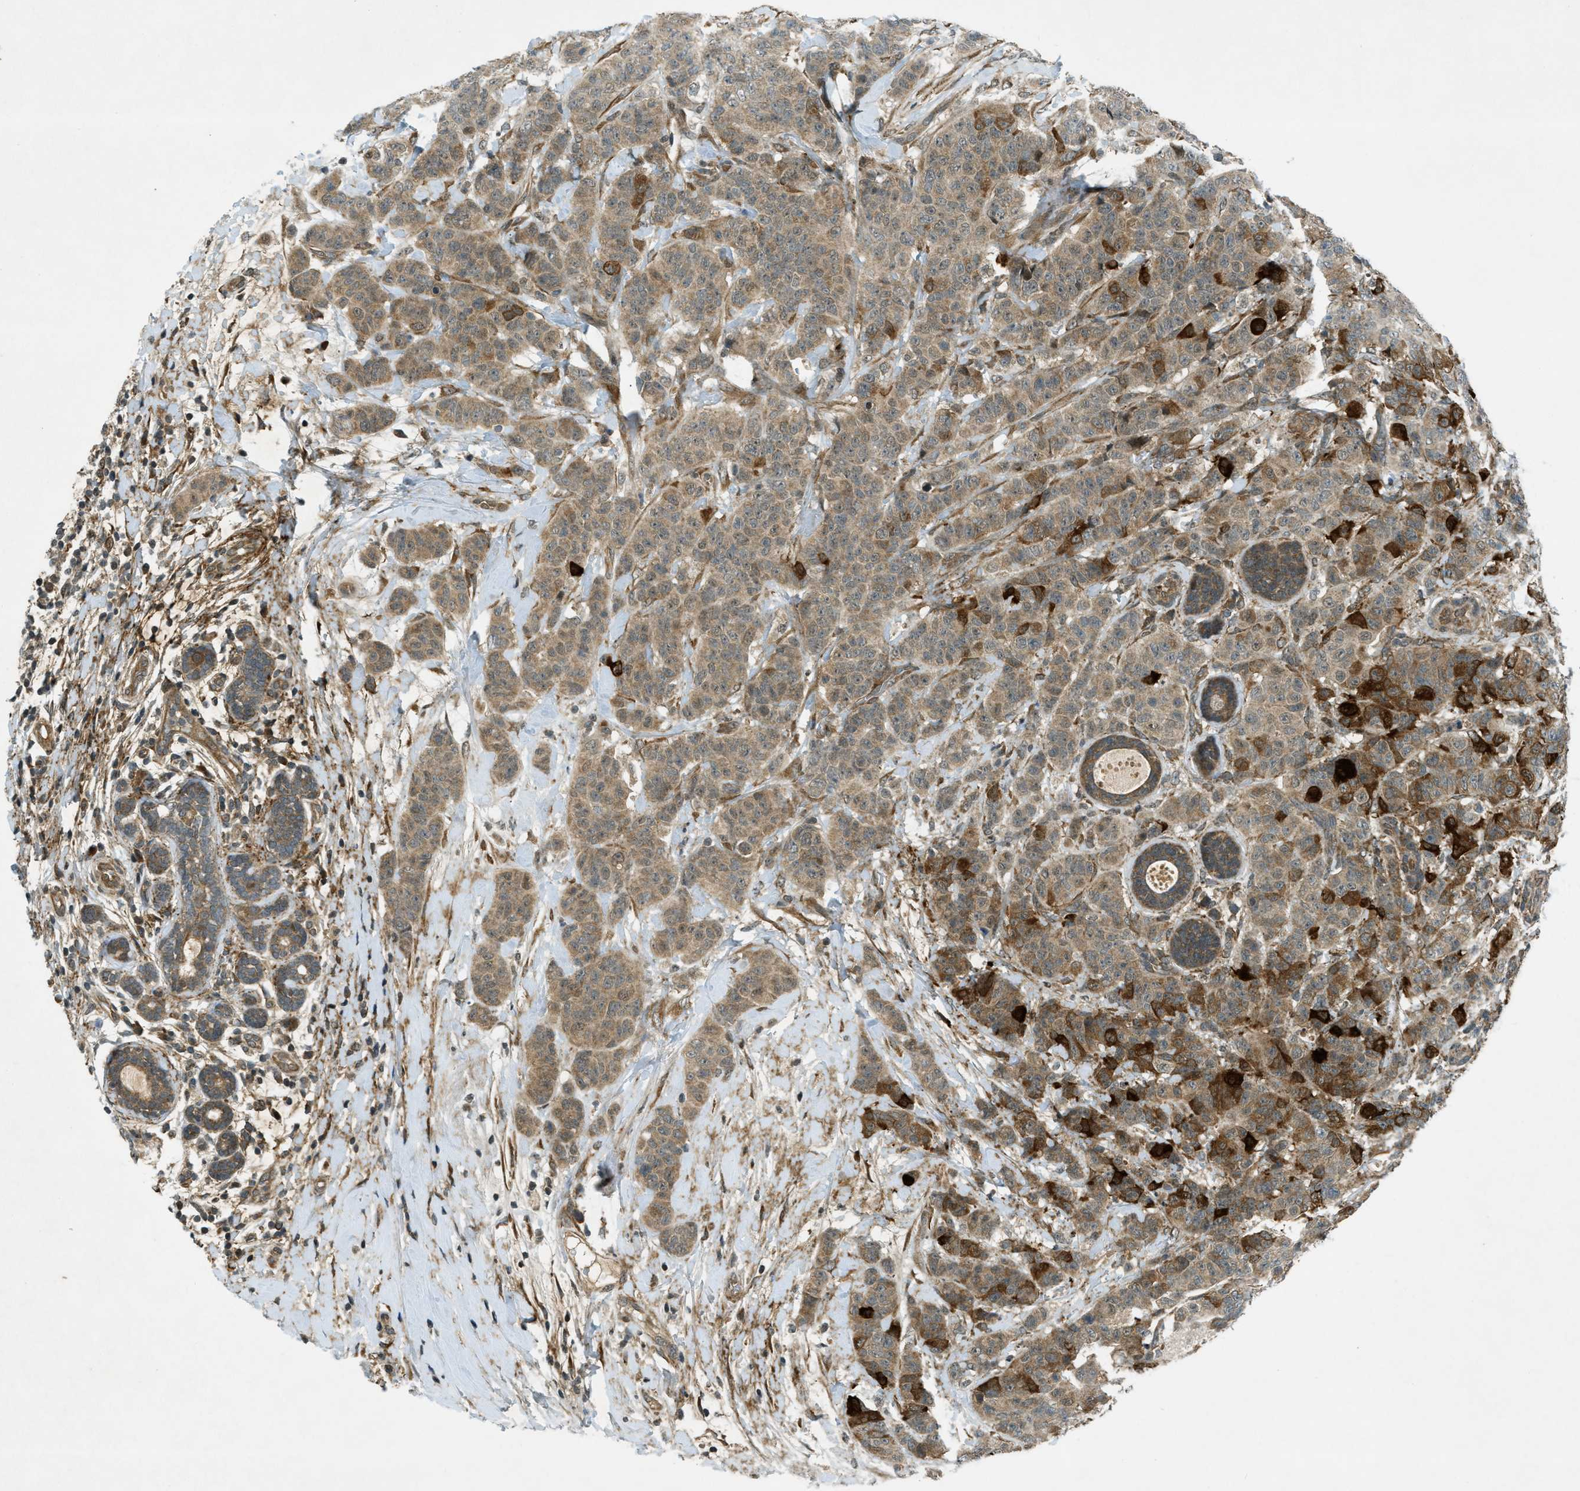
{"staining": {"intensity": "moderate", "quantity": ">75%", "location": "cytoplasmic/membranous"}, "tissue": "breast cancer", "cell_type": "Tumor cells", "image_type": "cancer", "snomed": [{"axis": "morphology", "description": "Normal tissue, NOS"}, {"axis": "morphology", "description": "Duct carcinoma"}, {"axis": "topography", "description": "Breast"}], "caption": "An immunohistochemistry histopathology image of neoplastic tissue is shown. Protein staining in brown shows moderate cytoplasmic/membranous positivity in intraductal carcinoma (breast) within tumor cells.", "gene": "EIF2AK3", "patient": {"sex": "female", "age": 40}}